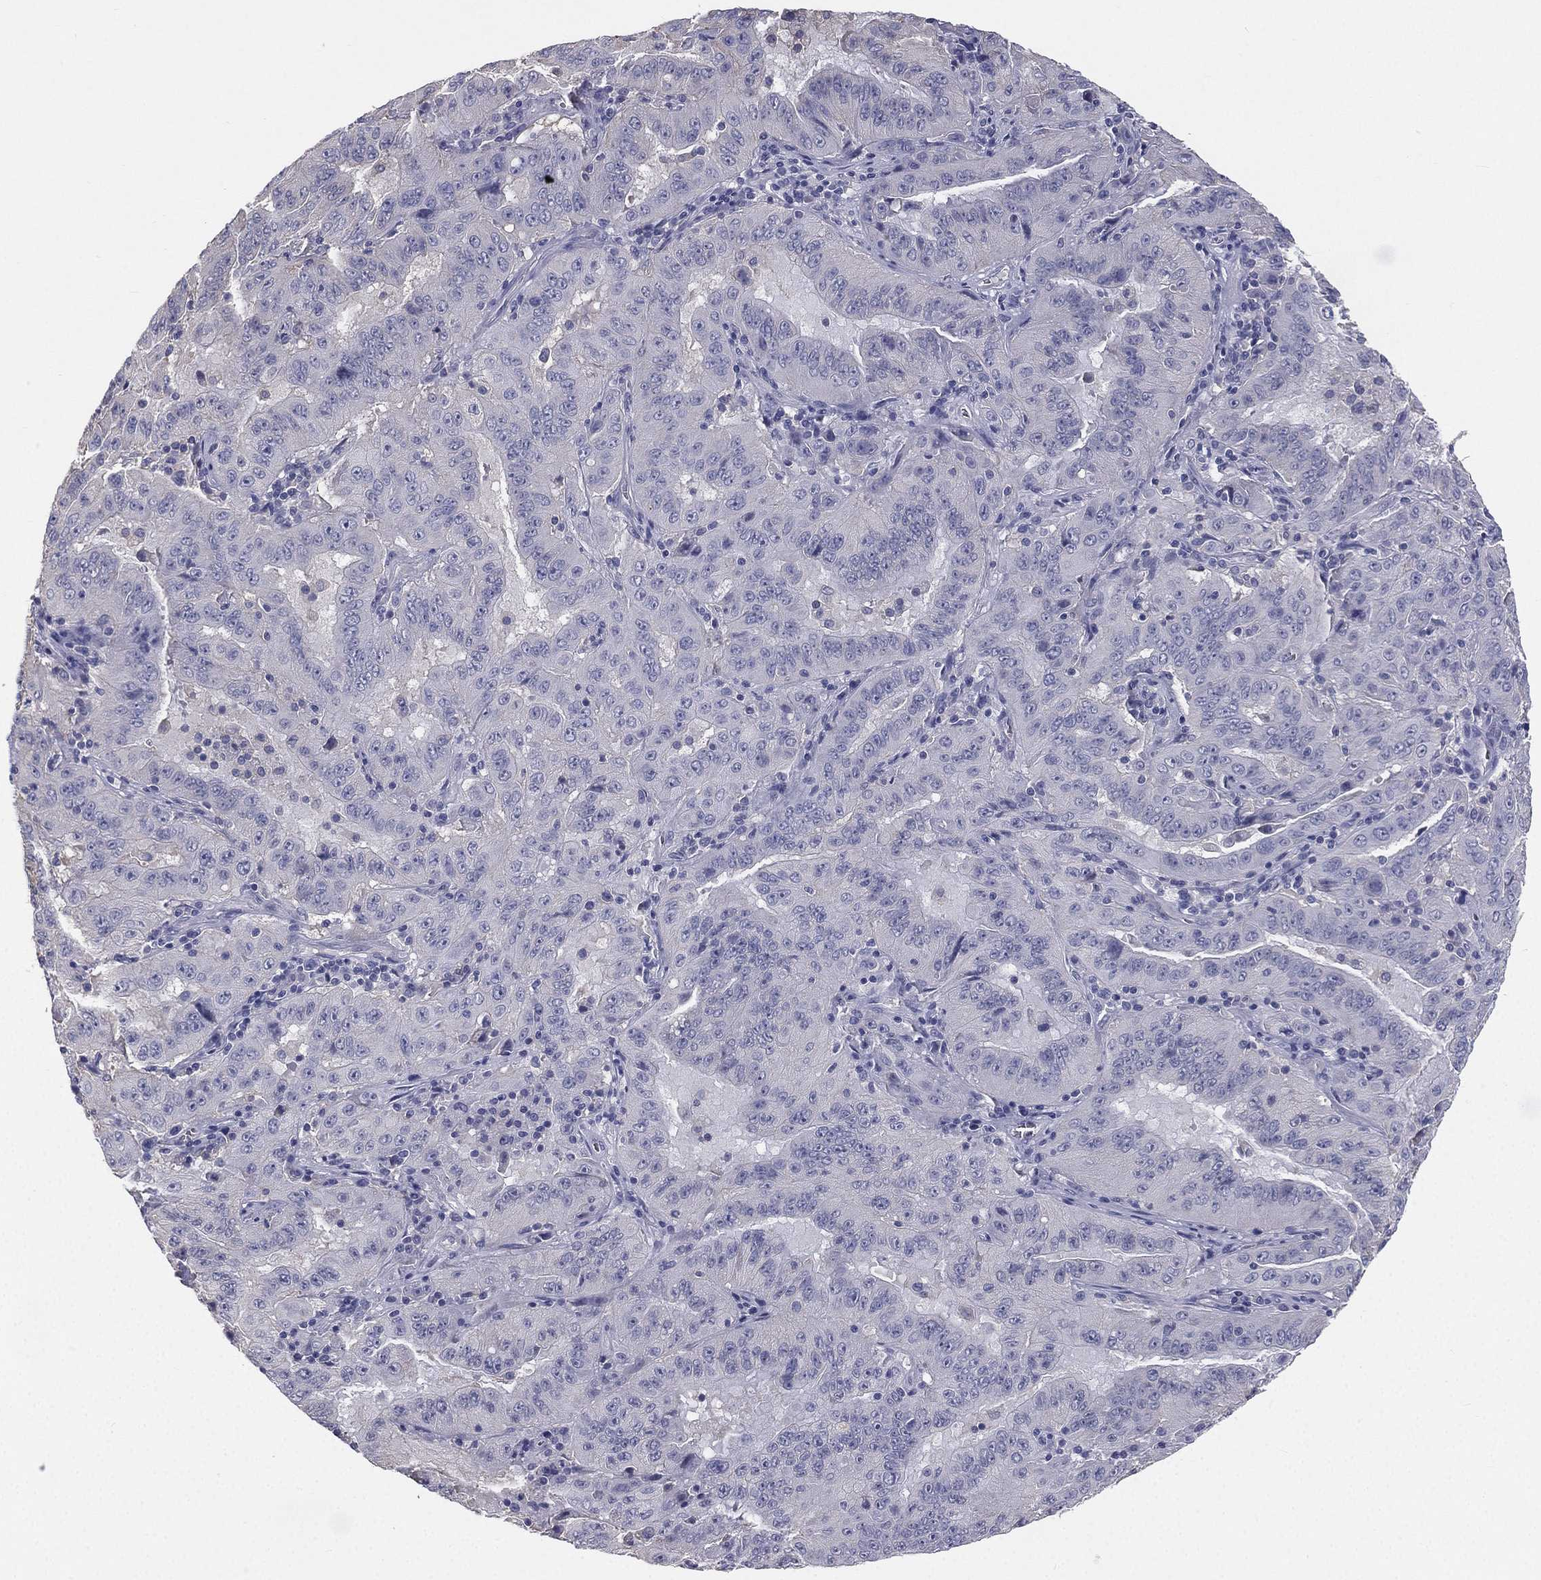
{"staining": {"intensity": "negative", "quantity": "none", "location": "none"}, "tissue": "pancreatic cancer", "cell_type": "Tumor cells", "image_type": "cancer", "snomed": [{"axis": "morphology", "description": "Adenocarcinoma, NOS"}, {"axis": "topography", "description": "Pancreas"}], "caption": "There is no significant expression in tumor cells of adenocarcinoma (pancreatic).", "gene": "MUC13", "patient": {"sex": "male", "age": 63}}